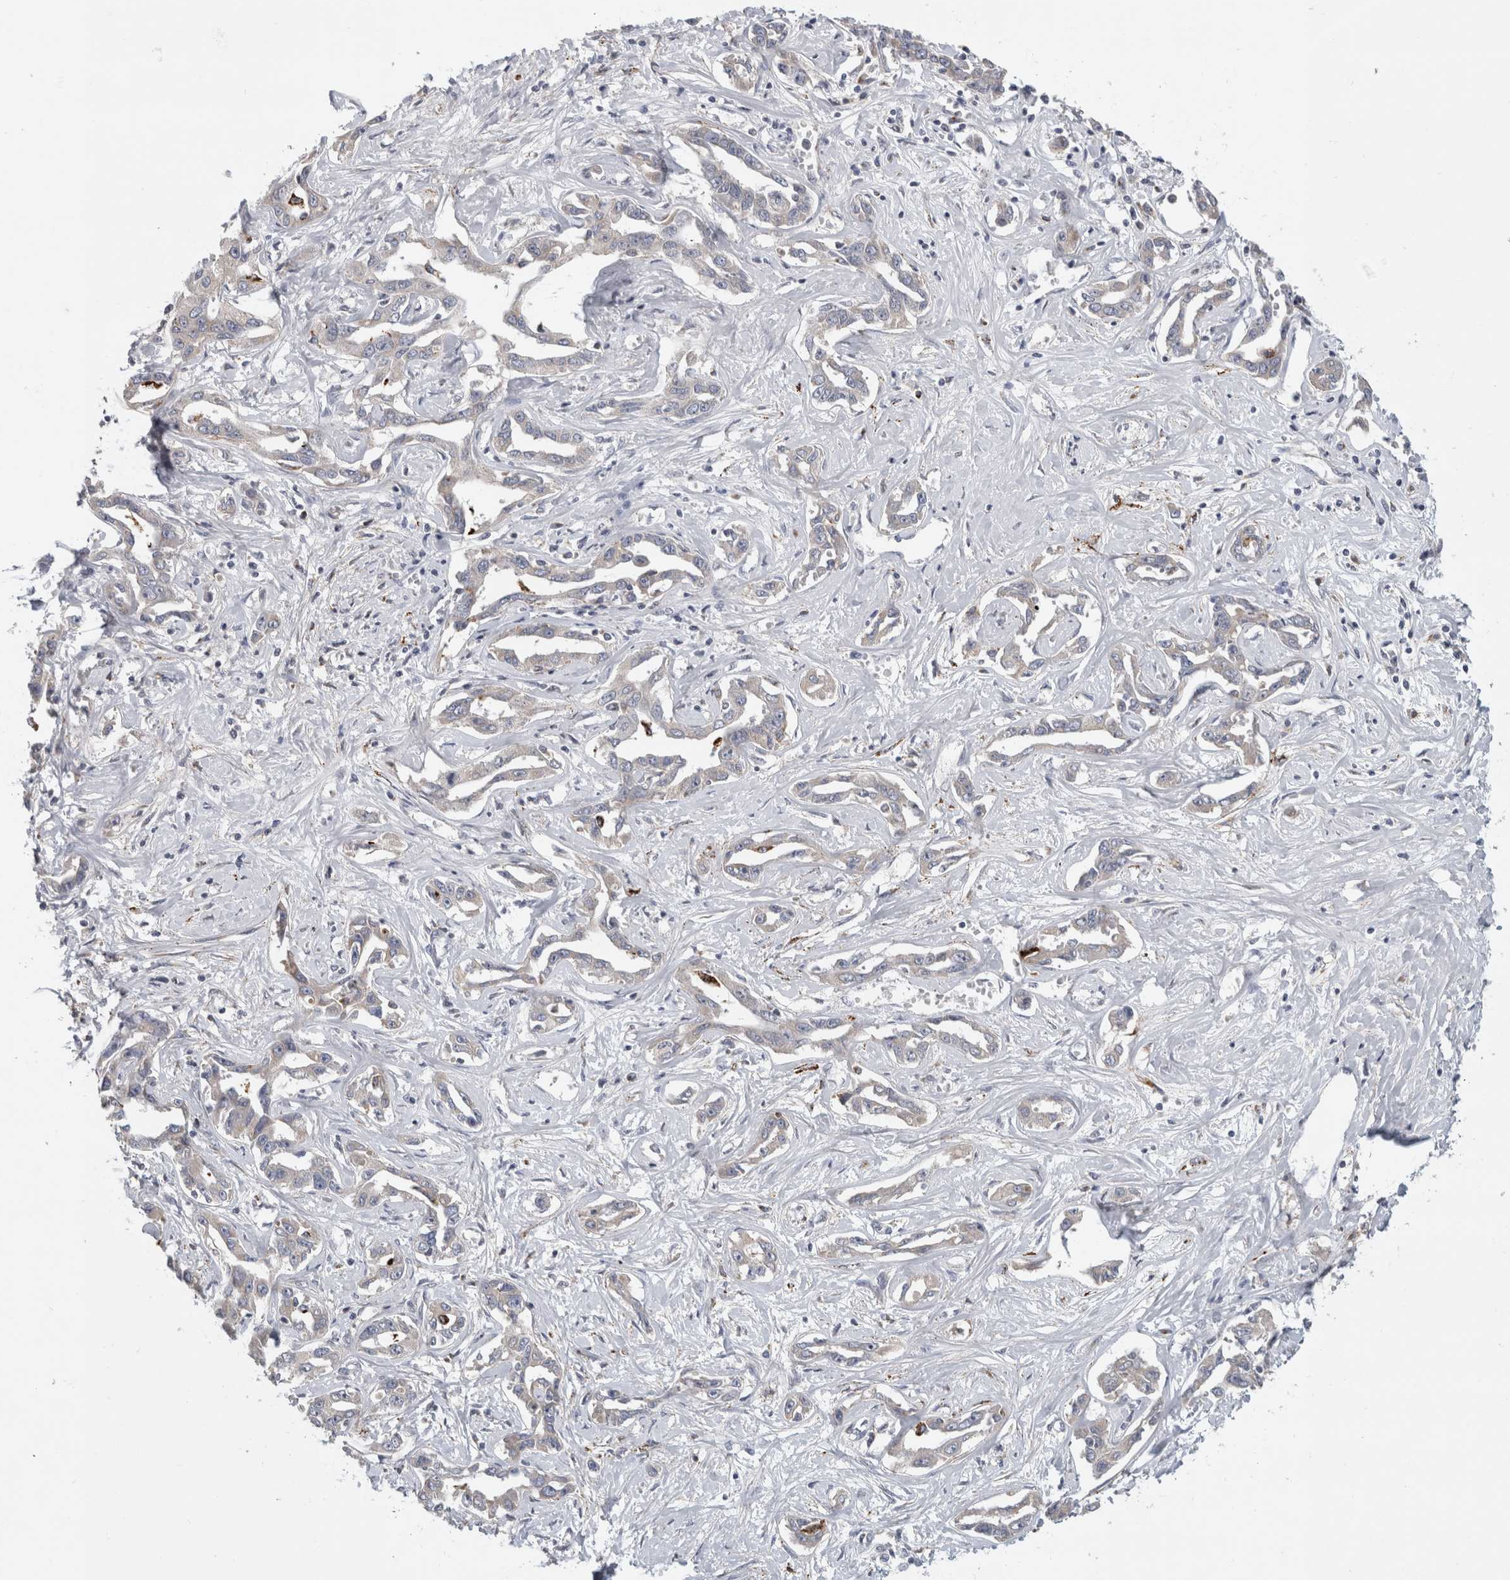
{"staining": {"intensity": "weak", "quantity": "25%-75%", "location": "cytoplasmic/membranous"}, "tissue": "liver cancer", "cell_type": "Tumor cells", "image_type": "cancer", "snomed": [{"axis": "morphology", "description": "Cholangiocarcinoma"}, {"axis": "topography", "description": "Liver"}], "caption": "Weak cytoplasmic/membranous protein expression is seen in about 25%-75% of tumor cells in liver cancer (cholangiocarcinoma).", "gene": "MGAT1", "patient": {"sex": "male", "age": 59}}